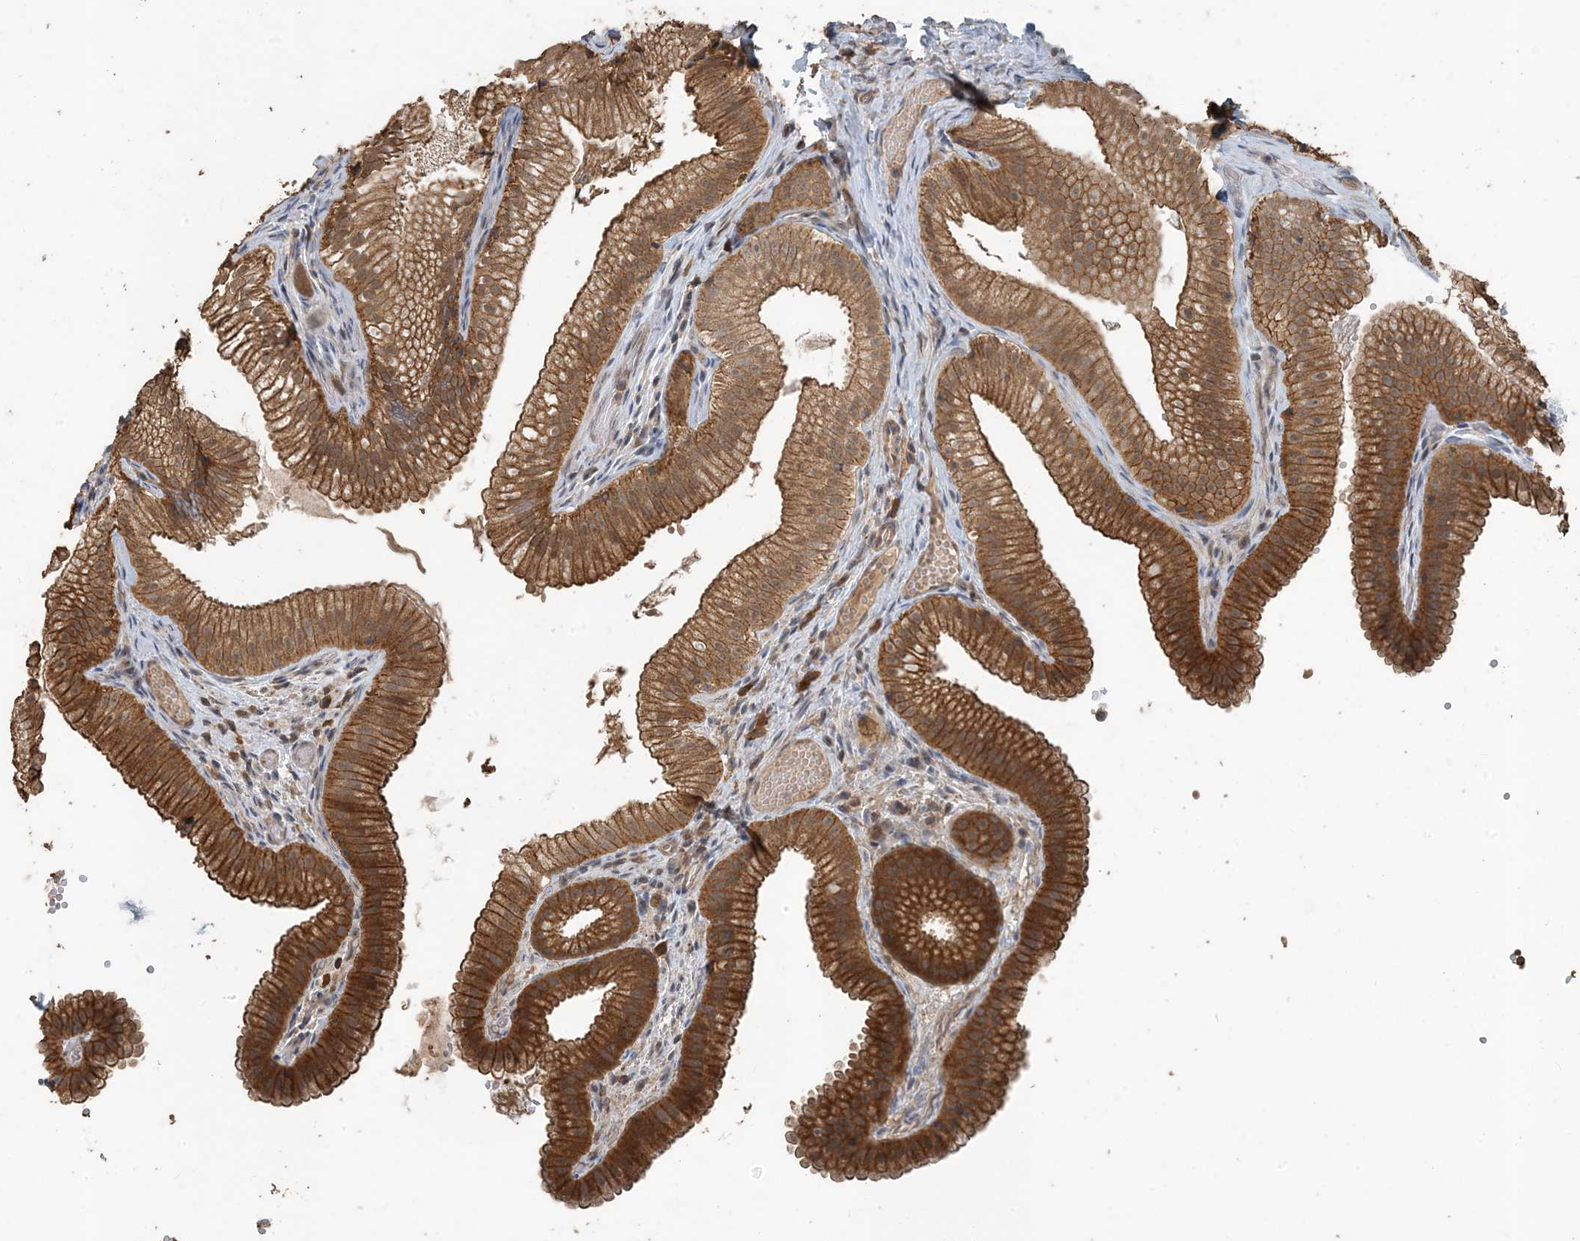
{"staining": {"intensity": "moderate", "quantity": ">75%", "location": "cytoplasmic/membranous"}, "tissue": "gallbladder", "cell_type": "Glandular cells", "image_type": "normal", "snomed": [{"axis": "morphology", "description": "Normal tissue, NOS"}, {"axis": "topography", "description": "Gallbladder"}], "caption": "Protein staining shows moderate cytoplasmic/membranous staining in about >75% of glandular cells in benign gallbladder. (Stains: DAB (3,3'-diaminobenzidine) in brown, nuclei in blue, Microscopy: brightfield microscopy at high magnification).", "gene": "ZC3H12A", "patient": {"sex": "female", "age": 30}}